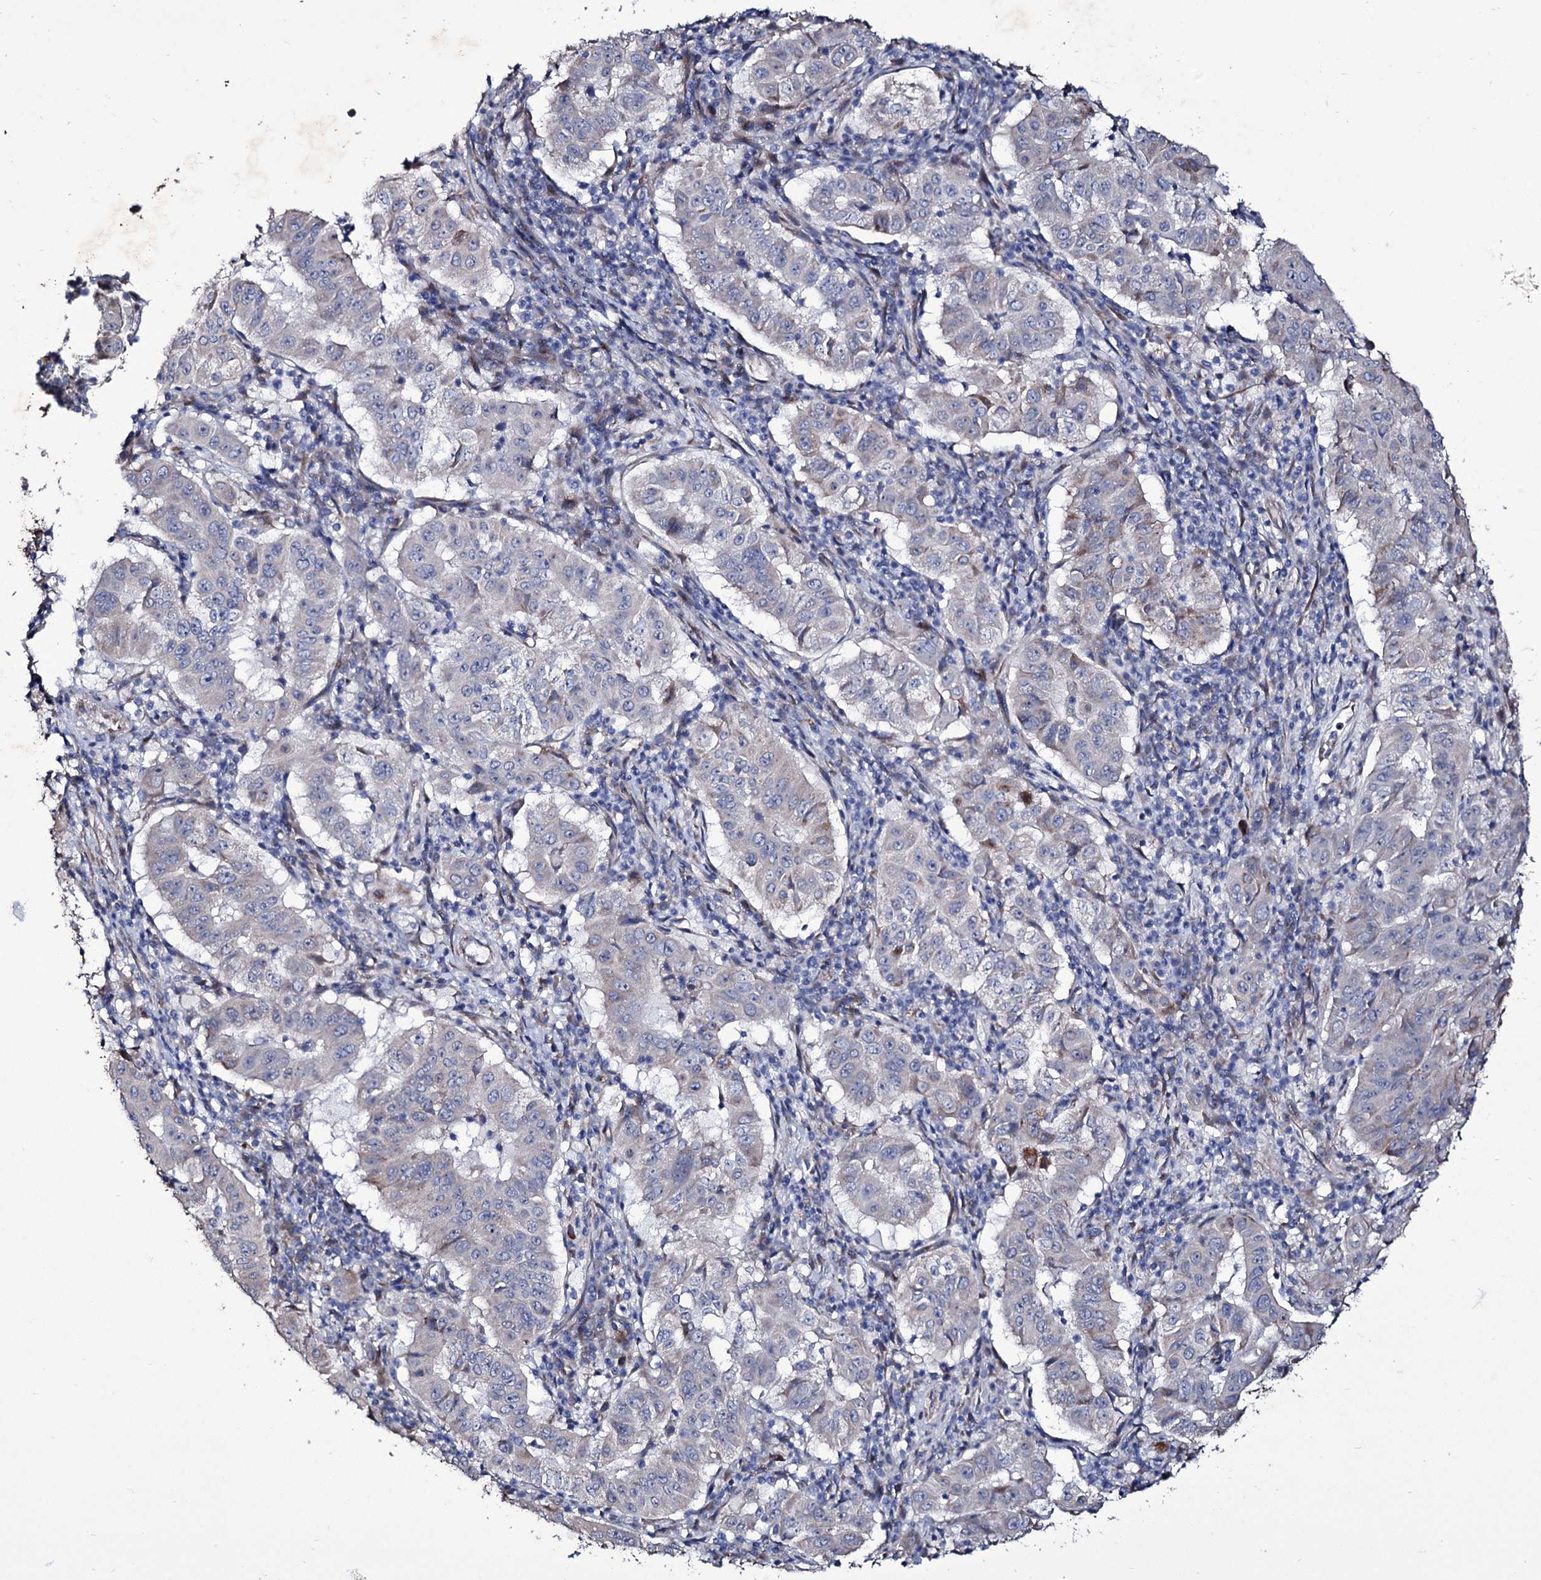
{"staining": {"intensity": "moderate", "quantity": "<25%", "location": "cytoplasmic/membranous"}, "tissue": "pancreatic cancer", "cell_type": "Tumor cells", "image_type": "cancer", "snomed": [{"axis": "morphology", "description": "Adenocarcinoma, NOS"}, {"axis": "topography", "description": "Pancreas"}], "caption": "IHC of human adenocarcinoma (pancreatic) reveals low levels of moderate cytoplasmic/membranous staining in about <25% of tumor cells.", "gene": "TUBGCP5", "patient": {"sex": "male", "age": 63}}